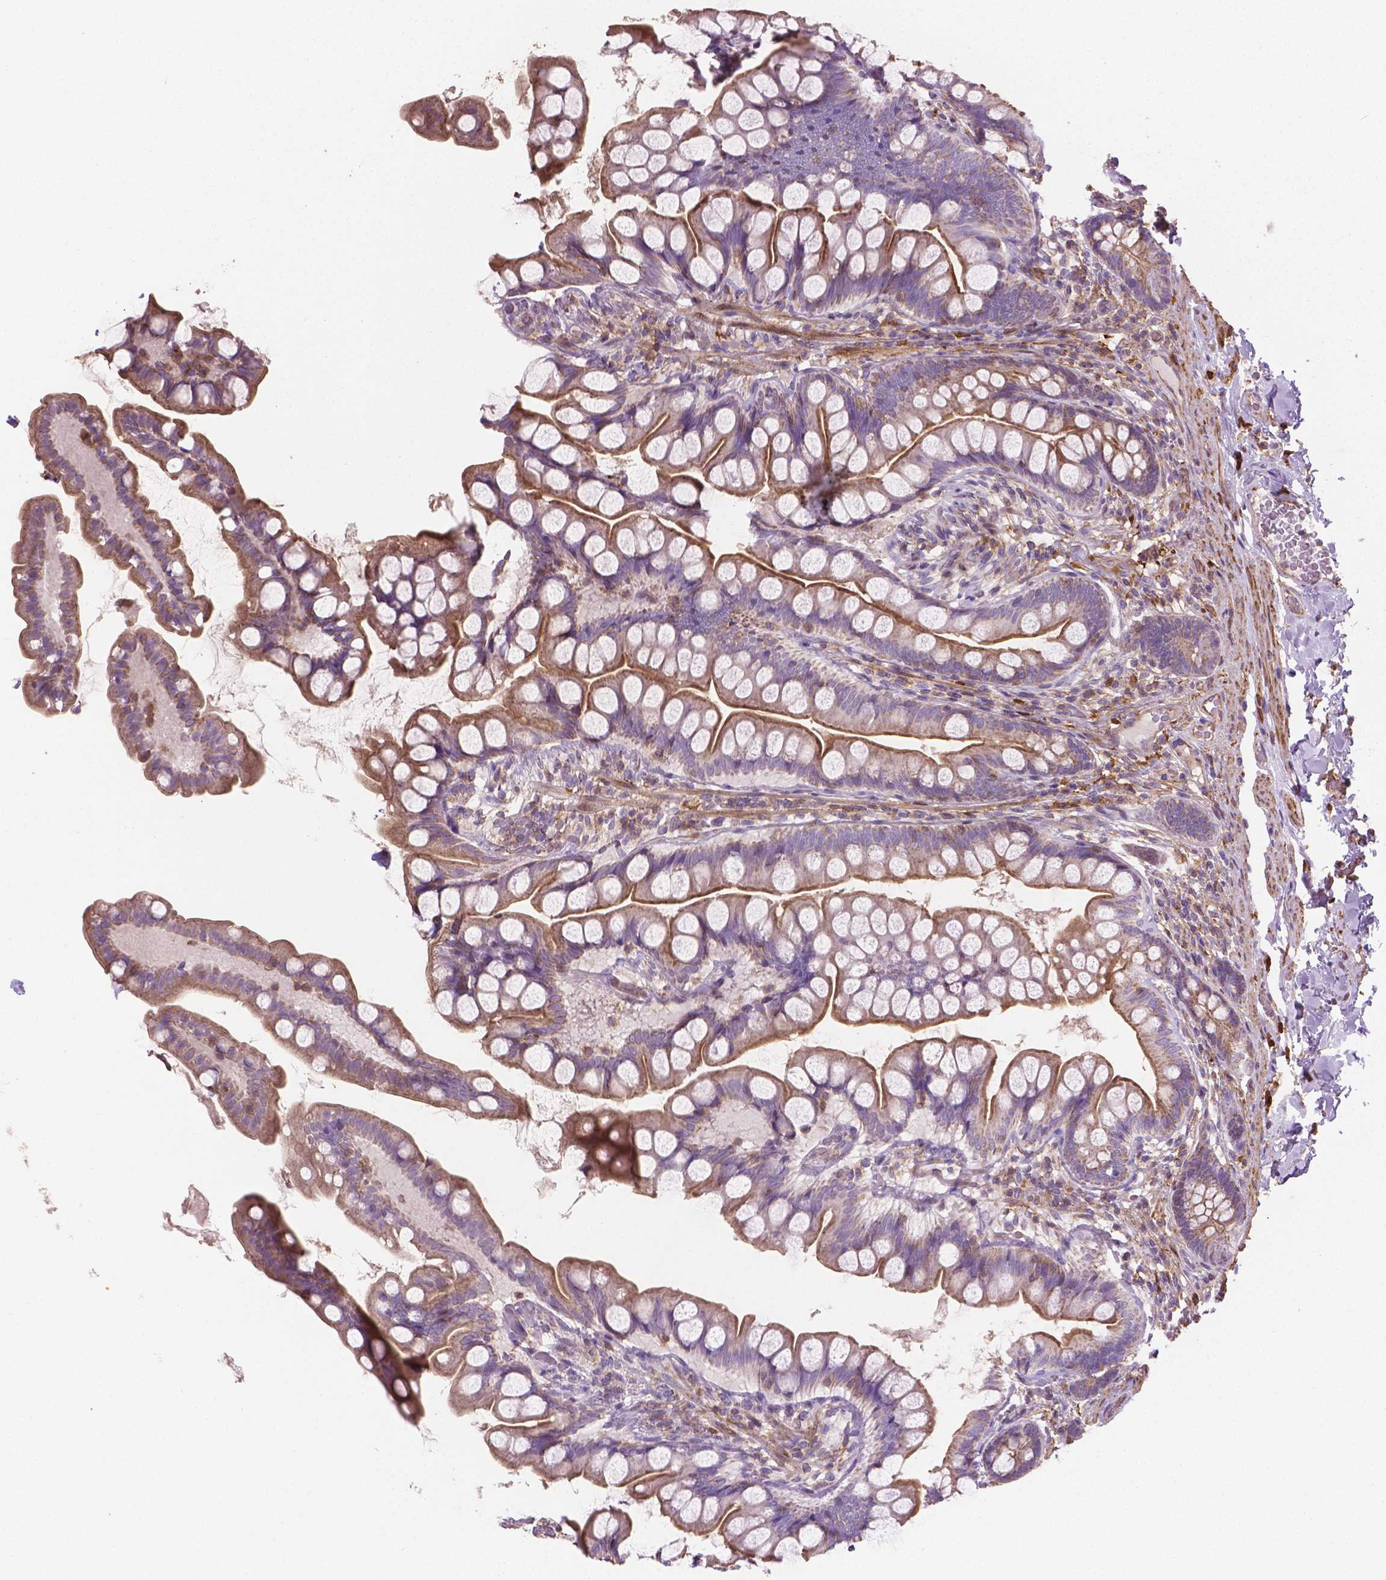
{"staining": {"intensity": "moderate", "quantity": ">75%", "location": "cytoplasmic/membranous"}, "tissue": "small intestine", "cell_type": "Glandular cells", "image_type": "normal", "snomed": [{"axis": "morphology", "description": "Normal tissue, NOS"}, {"axis": "topography", "description": "Small intestine"}], "caption": "This image exhibits normal small intestine stained with immunohistochemistry (IHC) to label a protein in brown. The cytoplasmic/membranous of glandular cells show moderate positivity for the protein. Nuclei are counter-stained blue.", "gene": "TCAF1", "patient": {"sex": "male", "age": 70}}